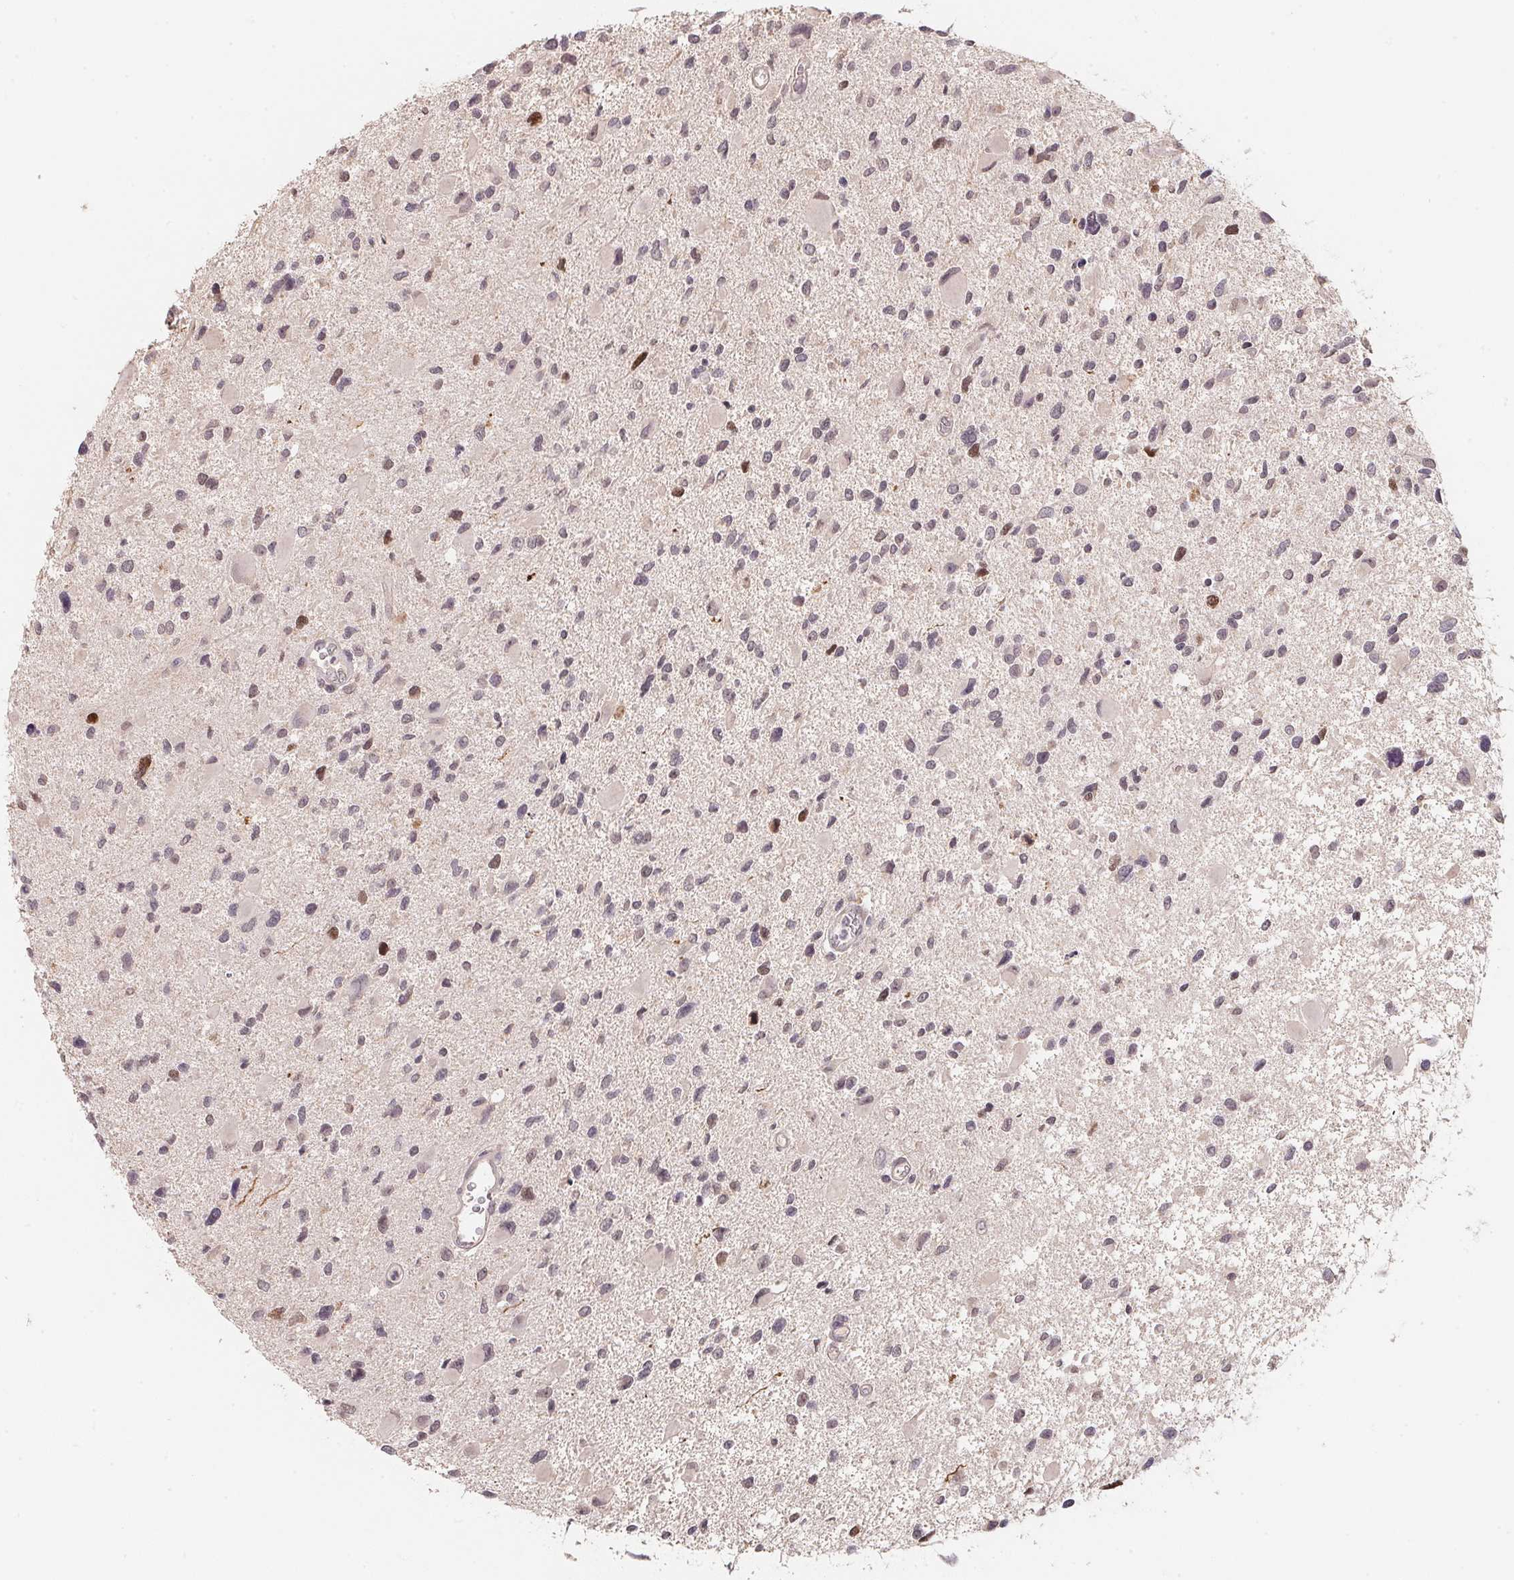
{"staining": {"intensity": "negative", "quantity": "none", "location": "none"}, "tissue": "glioma", "cell_type": "Tumor cells", "image_type": "cancer", "snomed": [{"axis": "morphology", "description": "Glioma, malignant, Low grade"}, {"axis": "topography", "description": "Brain"}], "caption": "Immunohistochemistry of glioma displays no staining in tumor cells. Nuclei are stained in blue.", "gene": "KIFC1", "patient": {"sex": "female", "age": 32}}